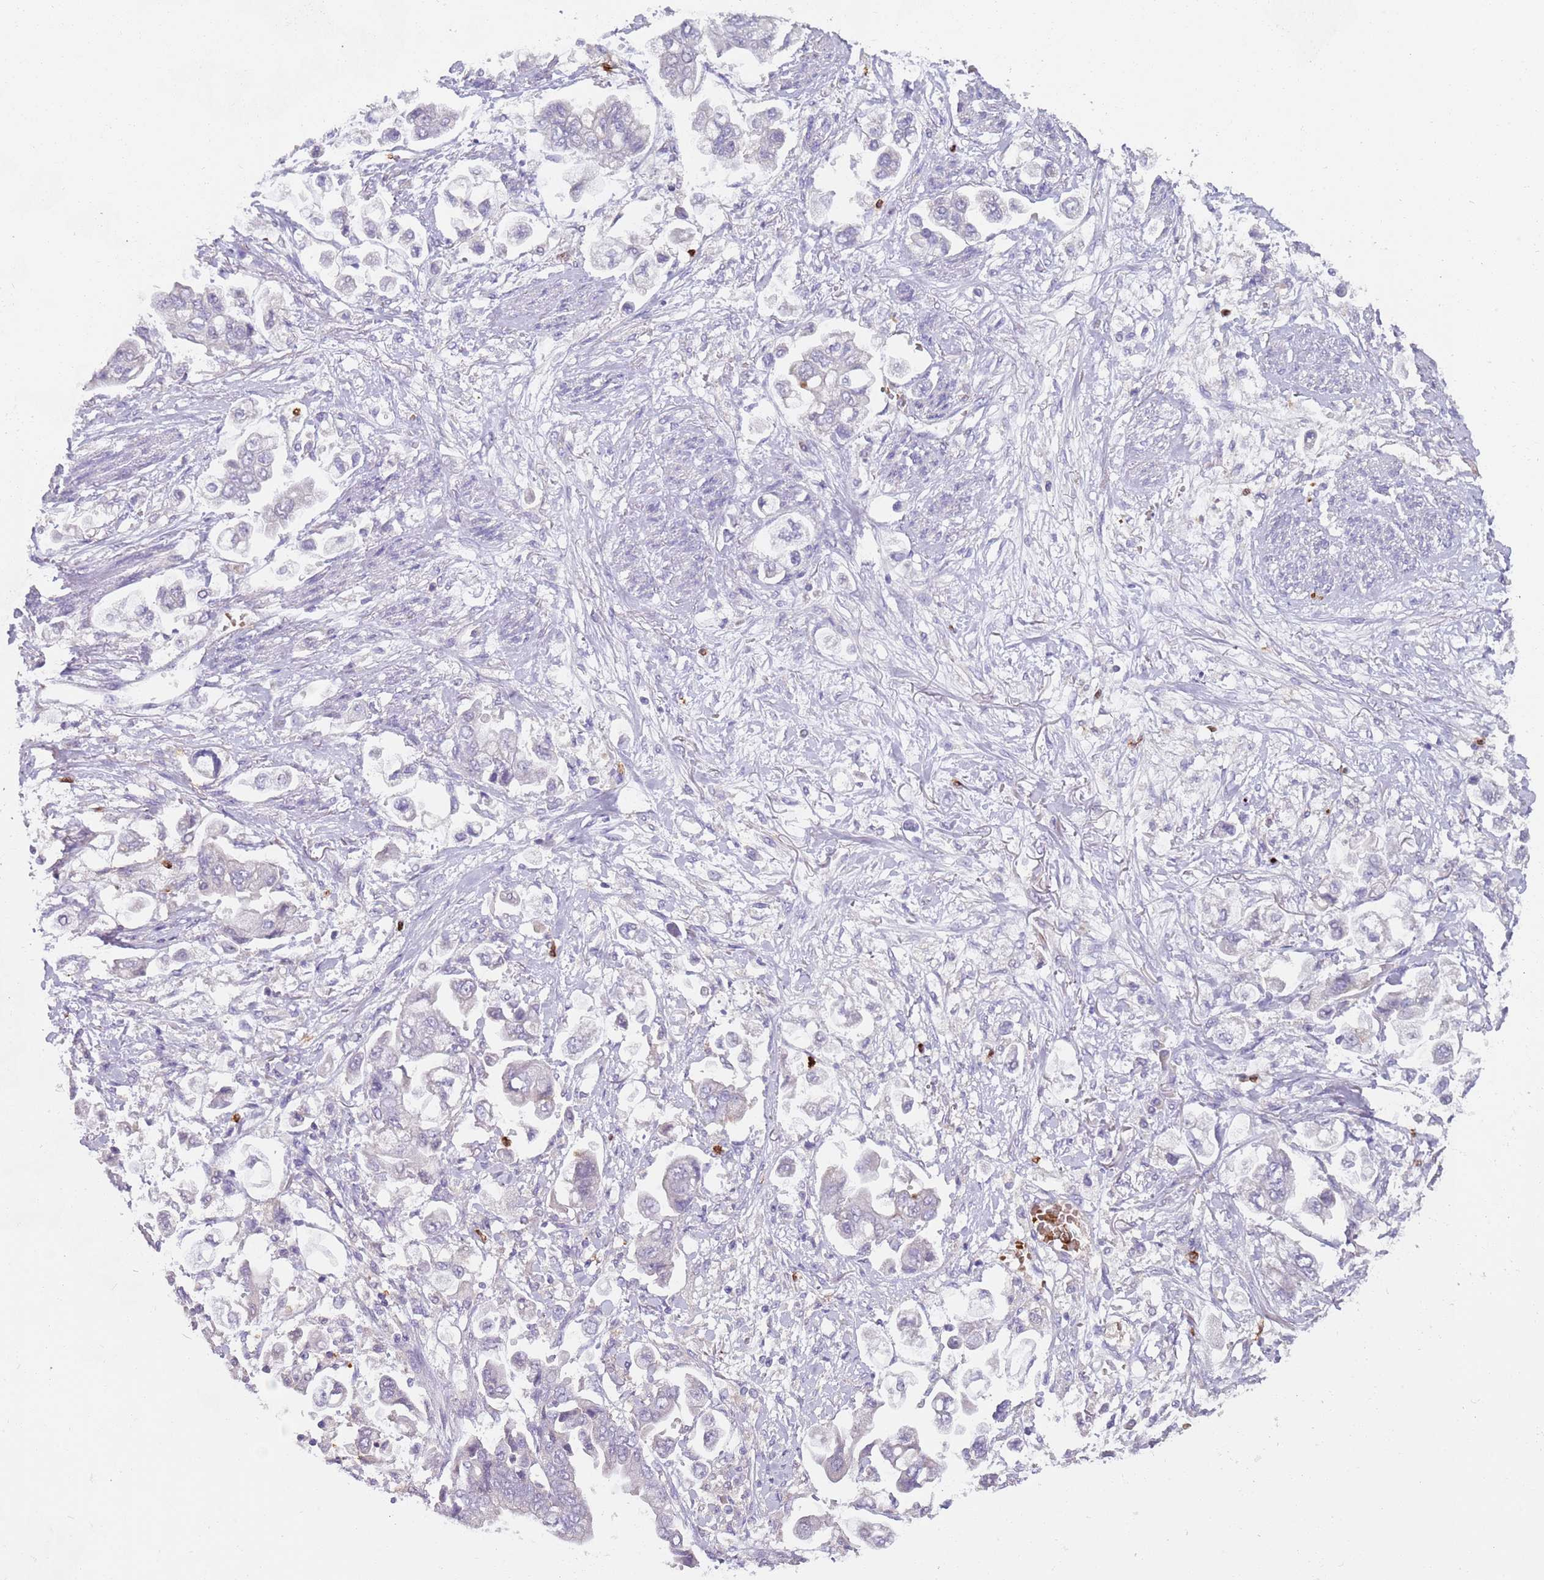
{"staining": {"intensity": "negative", "quantity": "none", "location": "none"}, "tissue": "stomach cancer", "cell_type": "Tumor cells", "image_type": "cancer", "snomed": [{"axis": "morphology", "description": "Adenocarcinoma, NOS"}, {"axis": "topography", "description": "Stomach"}], "caption": "Stomach cancer (adenocarcinoma) stained for a protein using immunohistochemistry (IHC) reveals no expression tumor cells.", "gene": "TMEM251", "patient": {"sex": "male", "age": 62}}